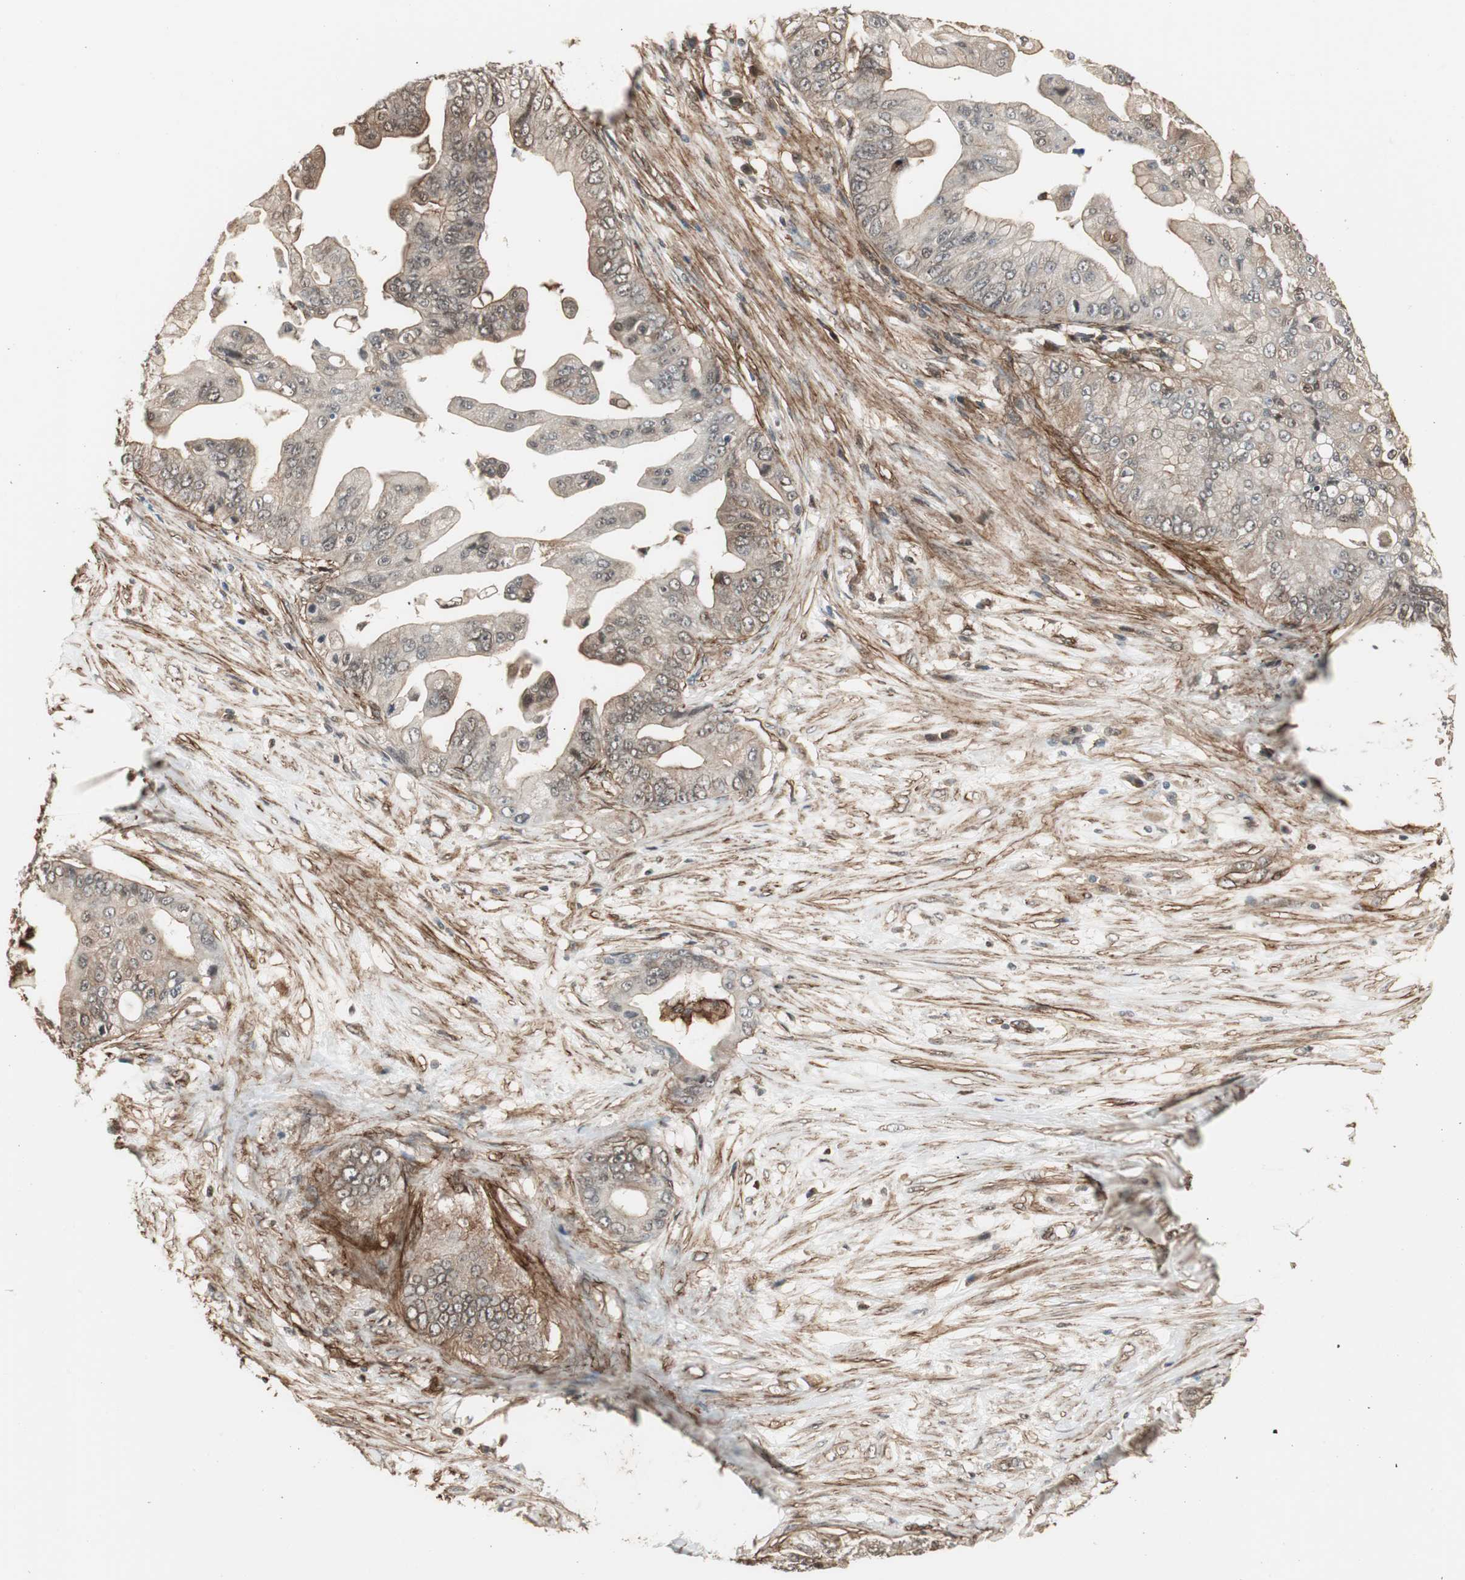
{"staining": {"intensity": "weak", "quantity": ">75%", "location": "cytoplasmic/membranous"}, "tissue": "pancreatic cancer", "cell_type": "Tumor cells", "image_type": "cancer", "snomed": [{"axis": "morphology", "description": "Adenocarcinoma, NOS"}, {"axis": "topography", "description": "Pancreas"}], "caption": "There is low levels of weak cytoplasmic/membranous staining in tumor cells of pancreatic cancer, as demonstrated by immunohistochemical staining (brown color).", "gene": "PTPN11", "patient": {"sex": "female", "age": 75}}